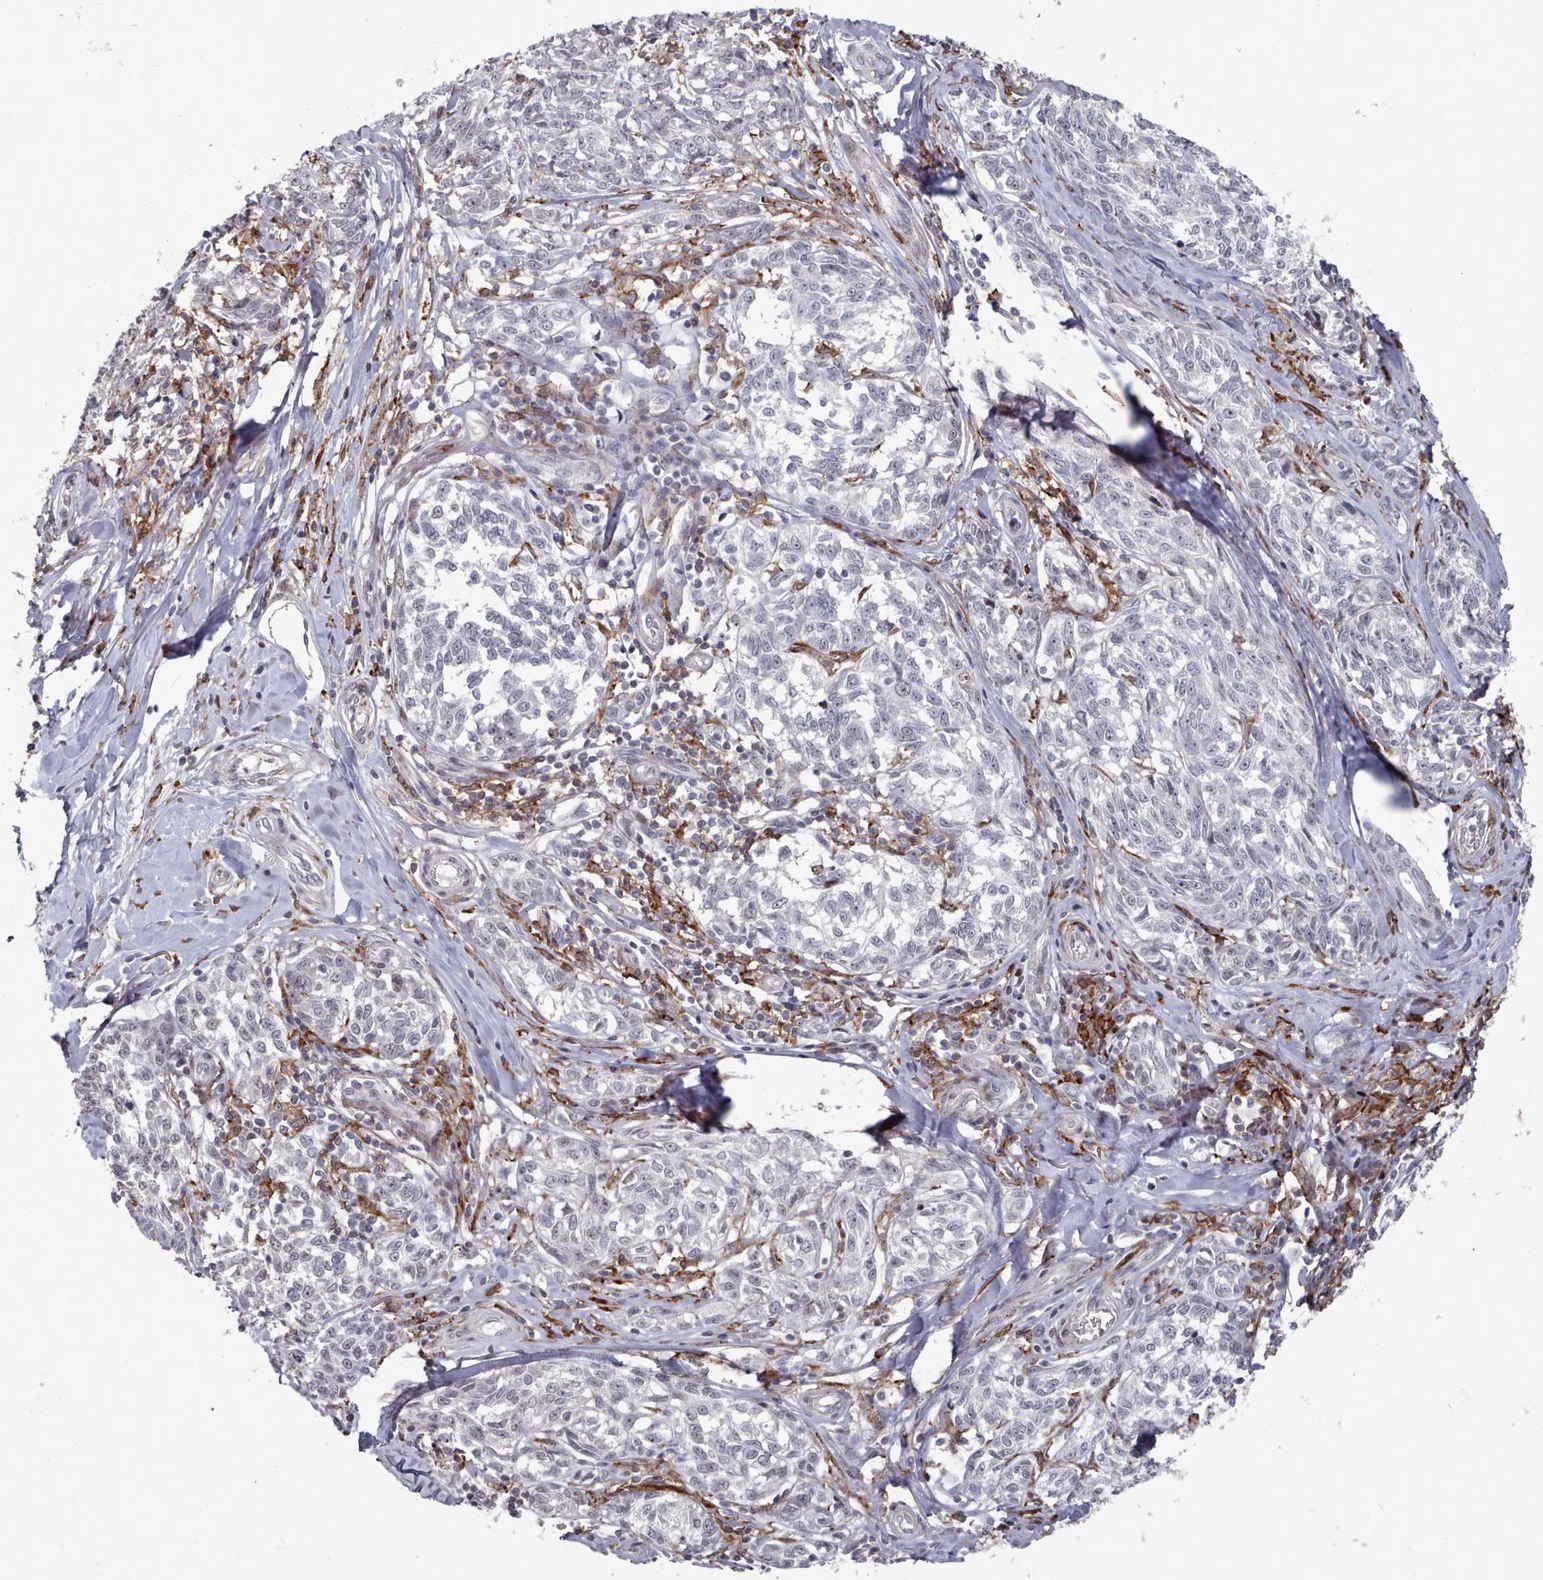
{"staining": {"intensity": "negative", "quantity": "none", "location": "none"}, "tissue": "melanoma", "cell_type": "Tumor cells", "image_type": "cancer", "snomed": [{"axis": "morphology", "description": "Normal tissue, NOS"}, {"axis": "morphology", "description": "Malignant melanoma, NOS"}, {"axis": "topography", "description": "Skin"}], "caption": "DAB immunohistochemical staining of human melanoma demonstrates no significant staining in tumor cells.", "gene": "COL8A2", "patient": {"sex": "female", "age": 64}}